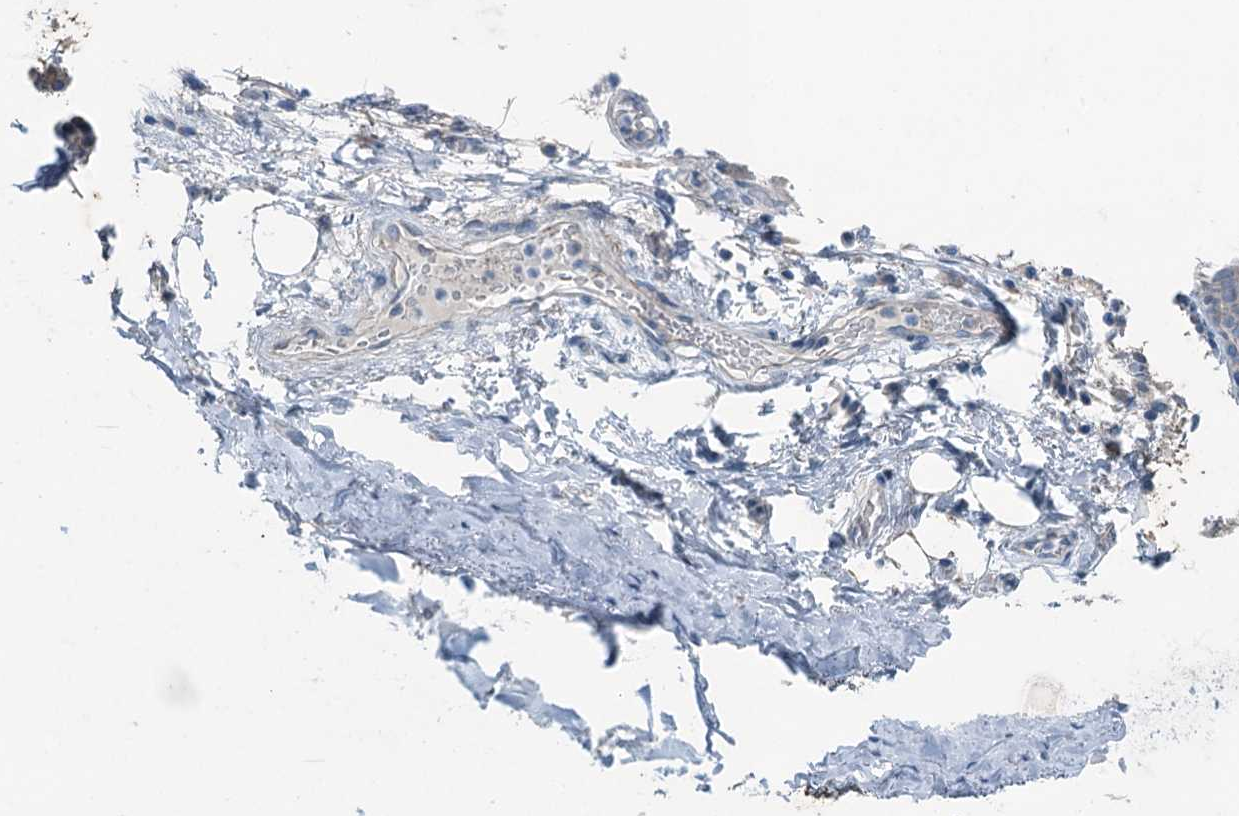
{"staining": {"intensity": "negative", "quantity": "none", "location": "none"}, "tissue": "adipose tissue", "cell_type": "Adipocytes", "image_type": "normal", "snomed": [{"axis": "morphology", "description": "Normal tissue, NOS"}, {"axis": "topography", "description": "Lymph node"}, {"axis": "topography", "description": "Cartilage tissue"}, {"axis": "topography", "description": "Bronchus"}], "caption": "High magnification brightfield microscopy of normal adipose tissue stained with DAB (3,3'-diaminobenzidine) (brown) and counterstained with hematoxylin (blue): adipocytes show no significant positivity.", "gene": "CBLIF", "patient": {"sex": "male", "age": 63}}